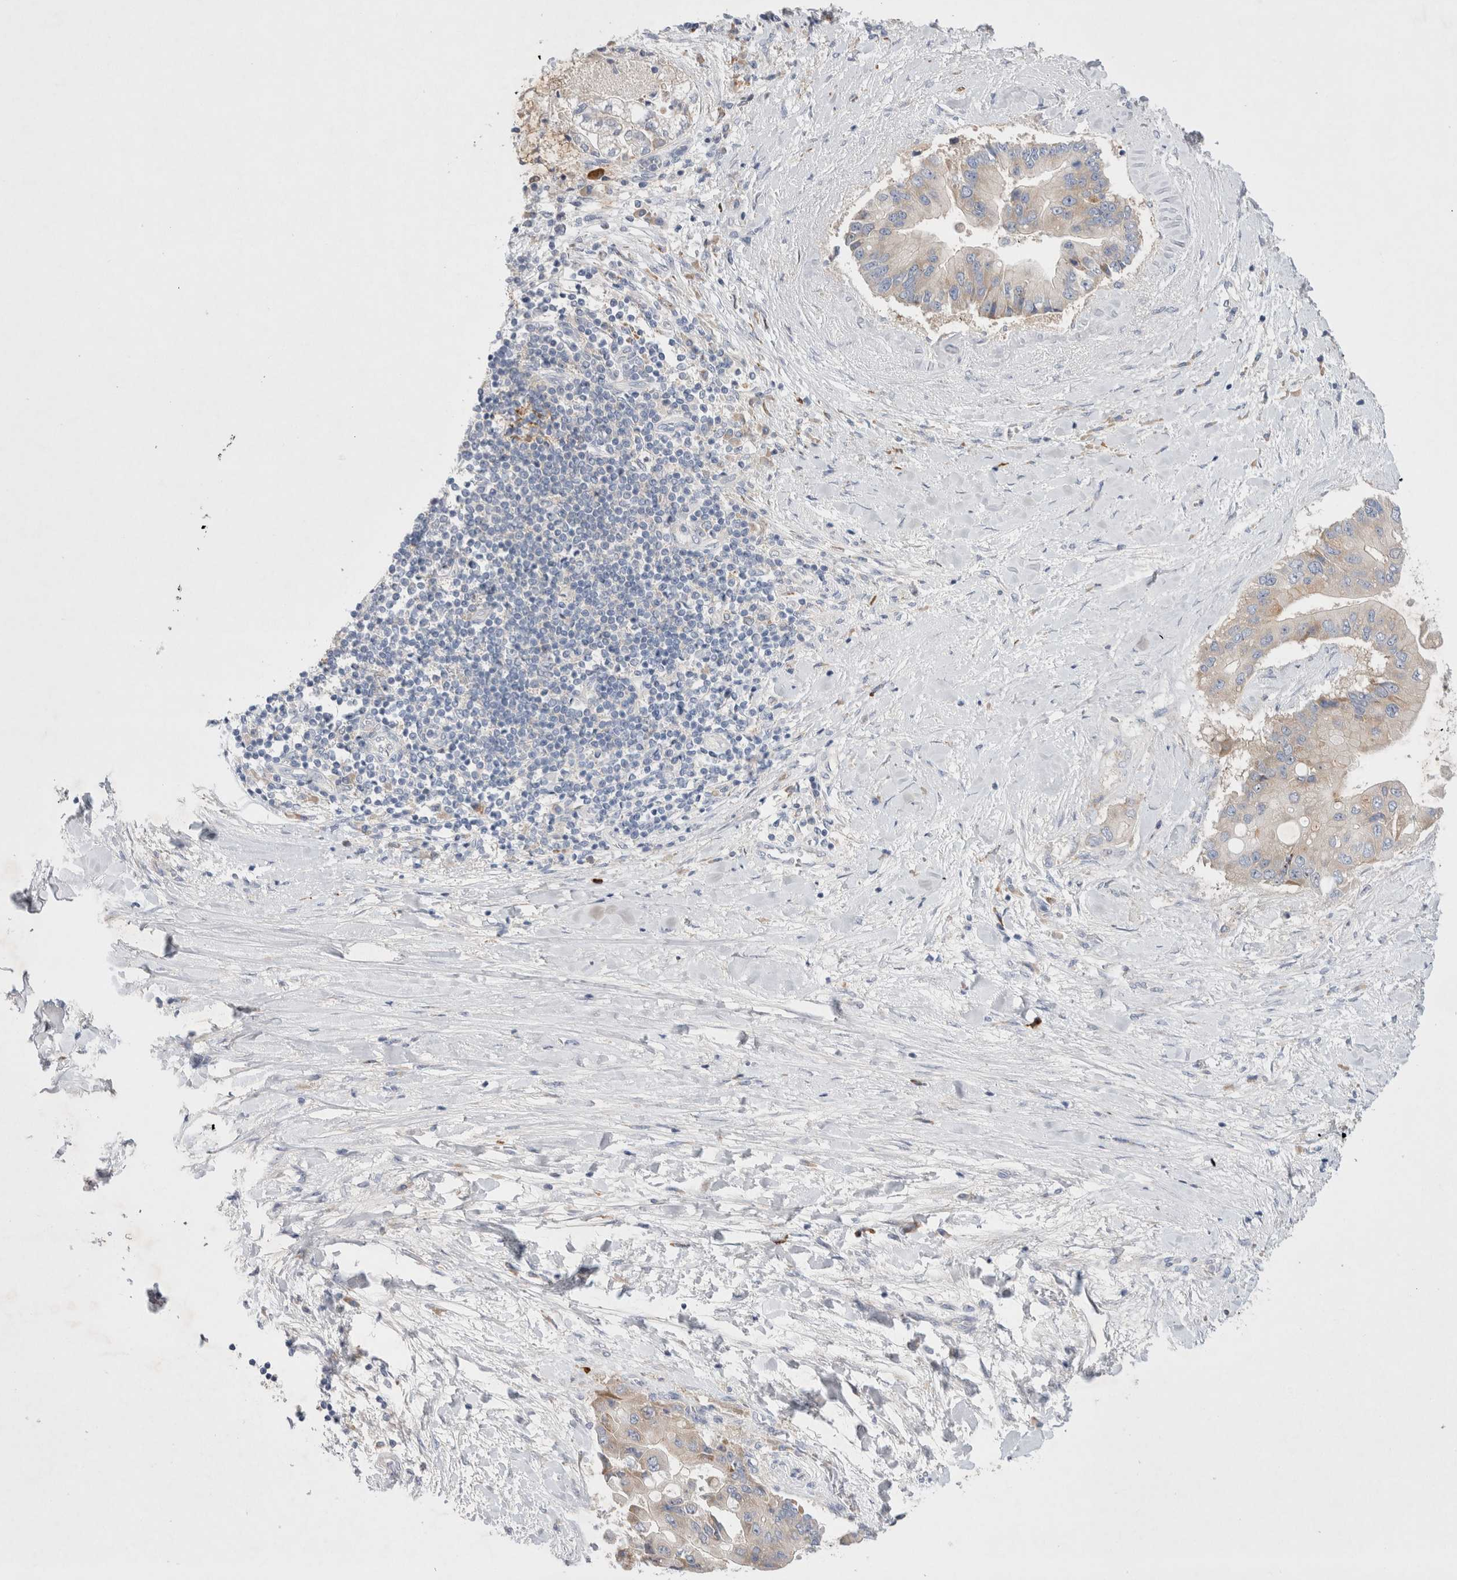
{"staining": {"intensity": "weak", "quantity": "<25%", "location": "cytoplasmic/membranous"}, "tissue": "liver cancer", "cell_type": "Tumor cells", "image_type": "cancer", "snomed": [{"axis": "morphology", "description": "Cholangiocarcinoma"}, {"axis": "topography", "description": "Liver"}], "caption": "Tumor cells are negative for protein expression in human liver cholangiocarcinoma.", "gene": "RBM12B", "patient": {"sex": "male", "age": 50}}